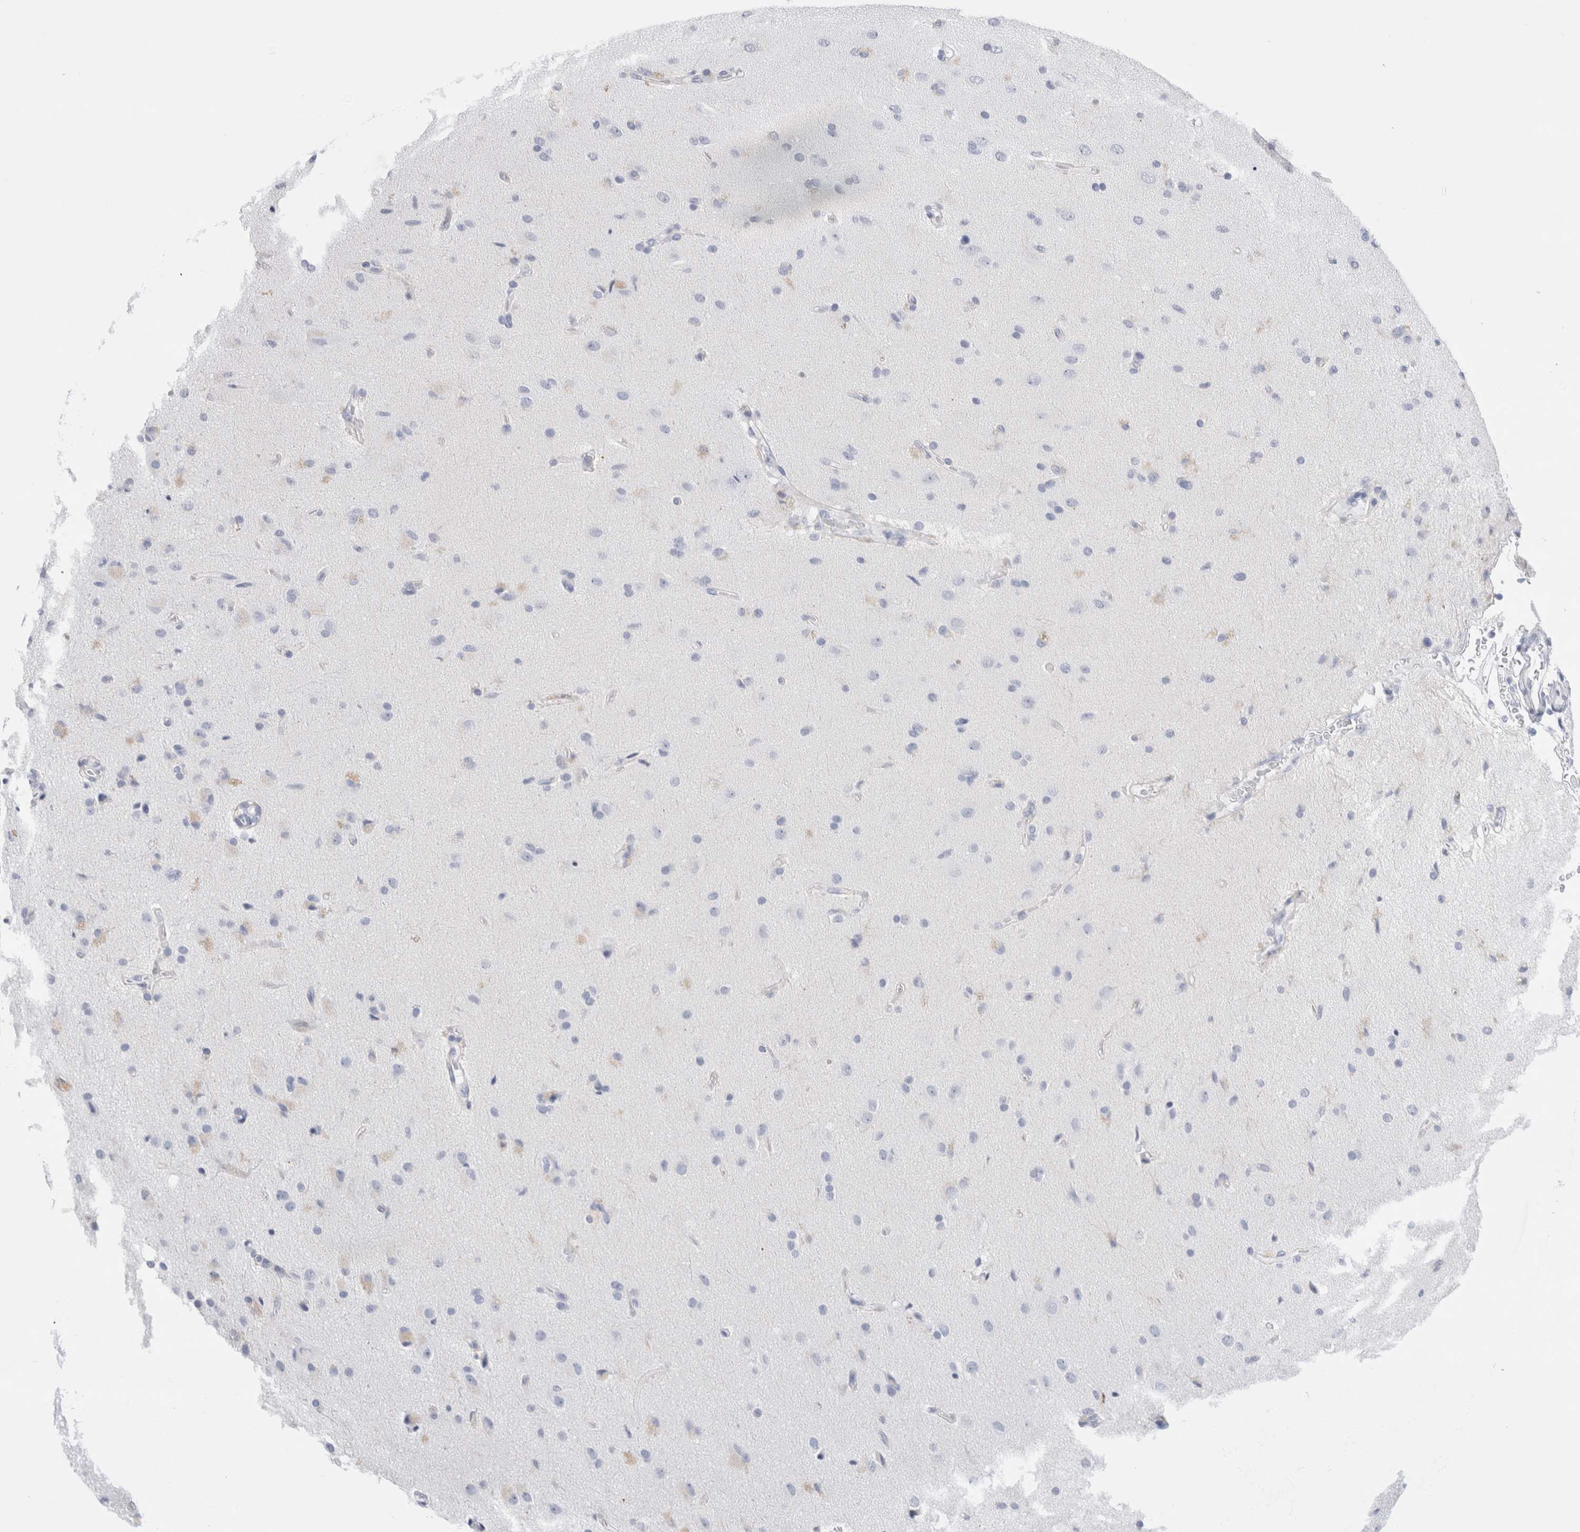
{"staining": {"intensity": "negative", "quantity": "none", "location": "none"}, "tissue": "glioma", "cell_type": "Tumor cells", "image_type": "cancer", "snomed": [{"axis": "morphology", "description": "Glioma, malignant, High grade"}, {"axis": "topography", "description": "Brain"}], "caption": "Protein analysis of glioma reveals no significant staining in tumor cells.", "gene": "ECHDC2", "patient": {"sex": "male", "age": 72}}